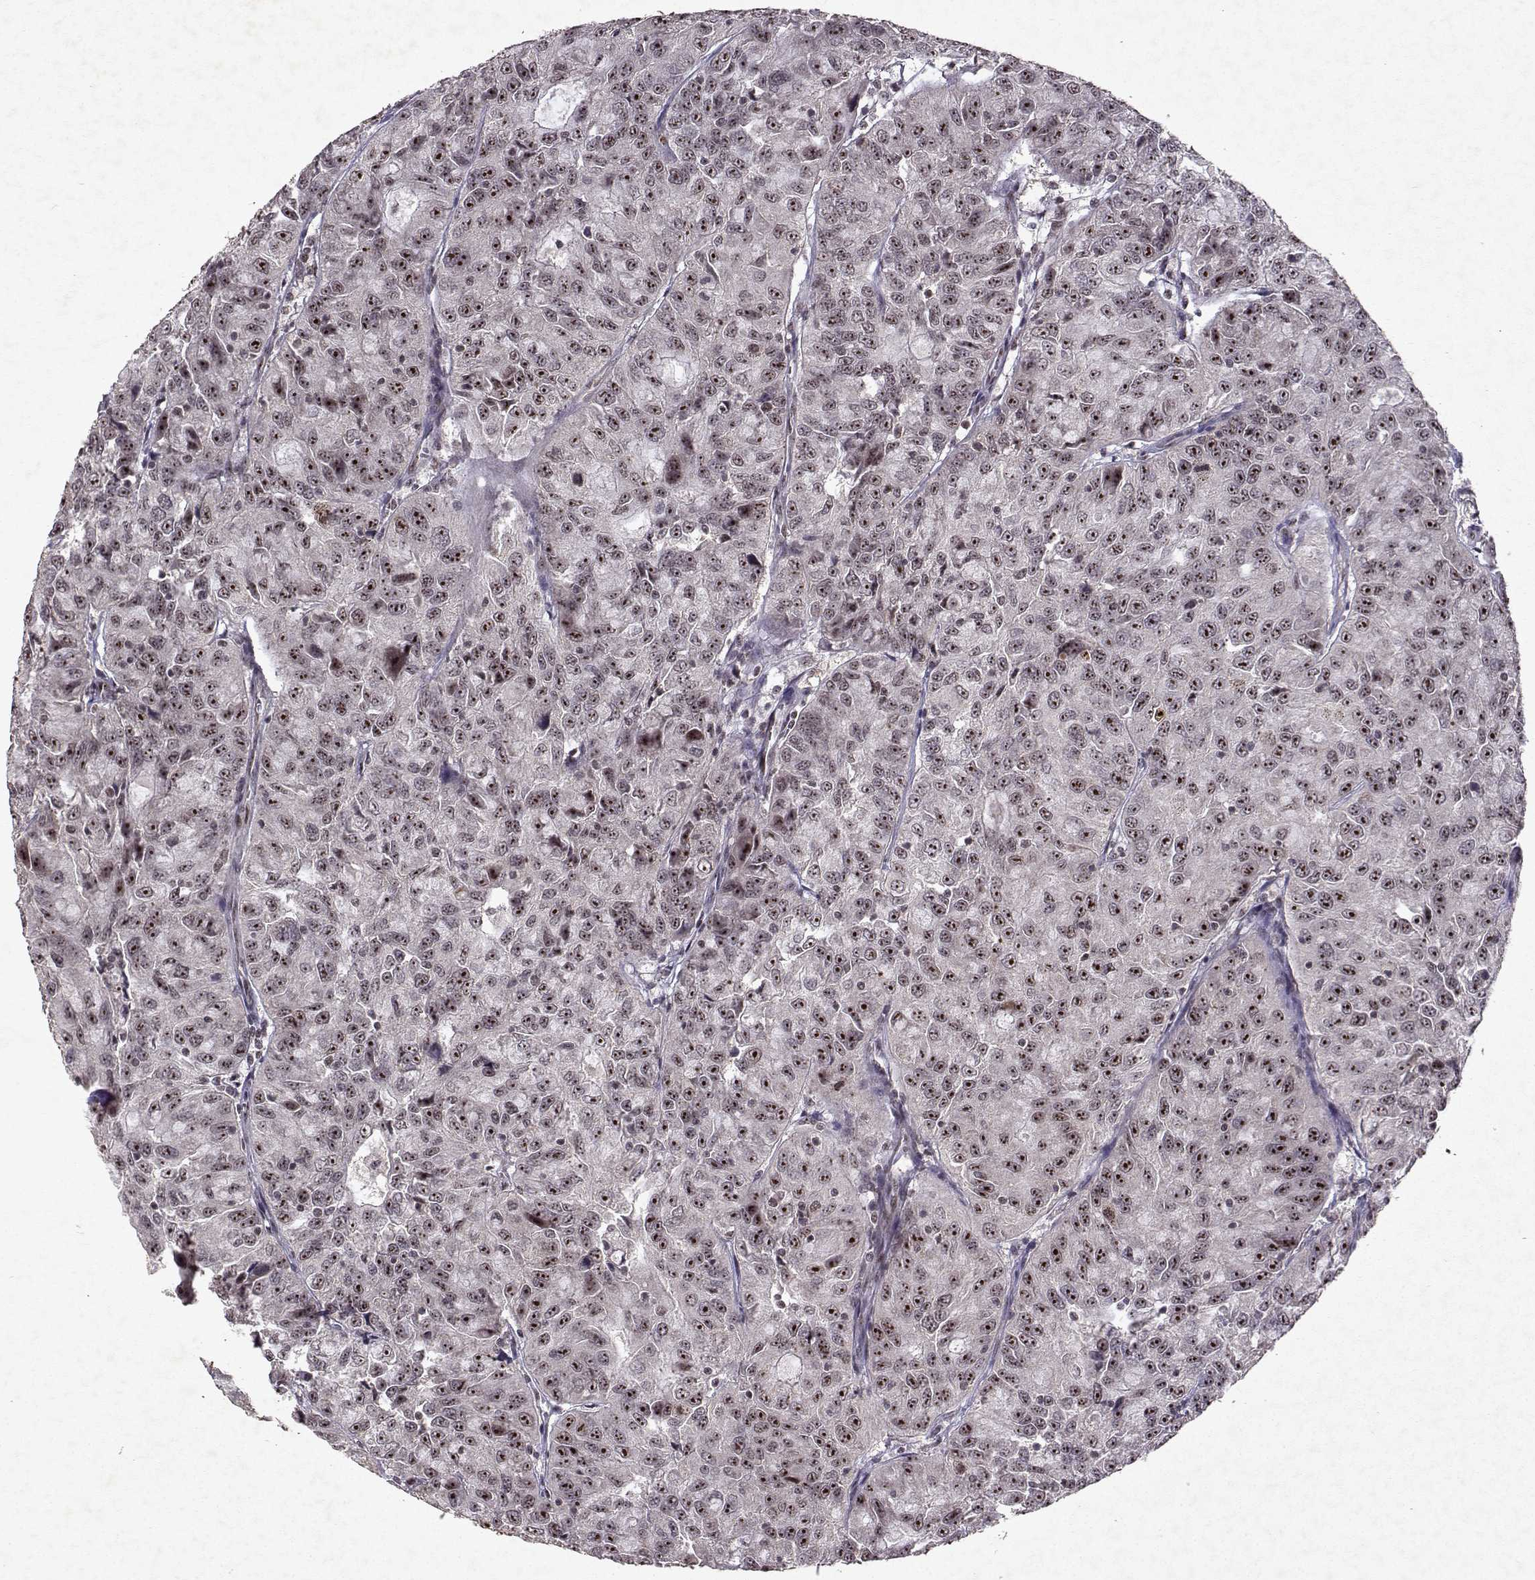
{"staining": {"intensity": "strong", "quantity": "25%-75%", "location": "nuclear"}, "tissue": "urothelial cancer", "cell_type": "Tumor cells", "image_type": "cancer", "snomed": [{"axis": "morphology", "description": "Urothelial carcinoma, NOS"}, {"axis": "morphology", "description": "Urothelial carcinoma, High grade"}, {"axis": "topography", "description": "Urinary bladder"}], "caption": "Transitional cell carcinoma stained with a brown dye exhibits strong nuclear positive expression in approximately 25%-75% of tumor cells.", "gene": "DDX56", "patient": {"sex": "female", "age": 73}}